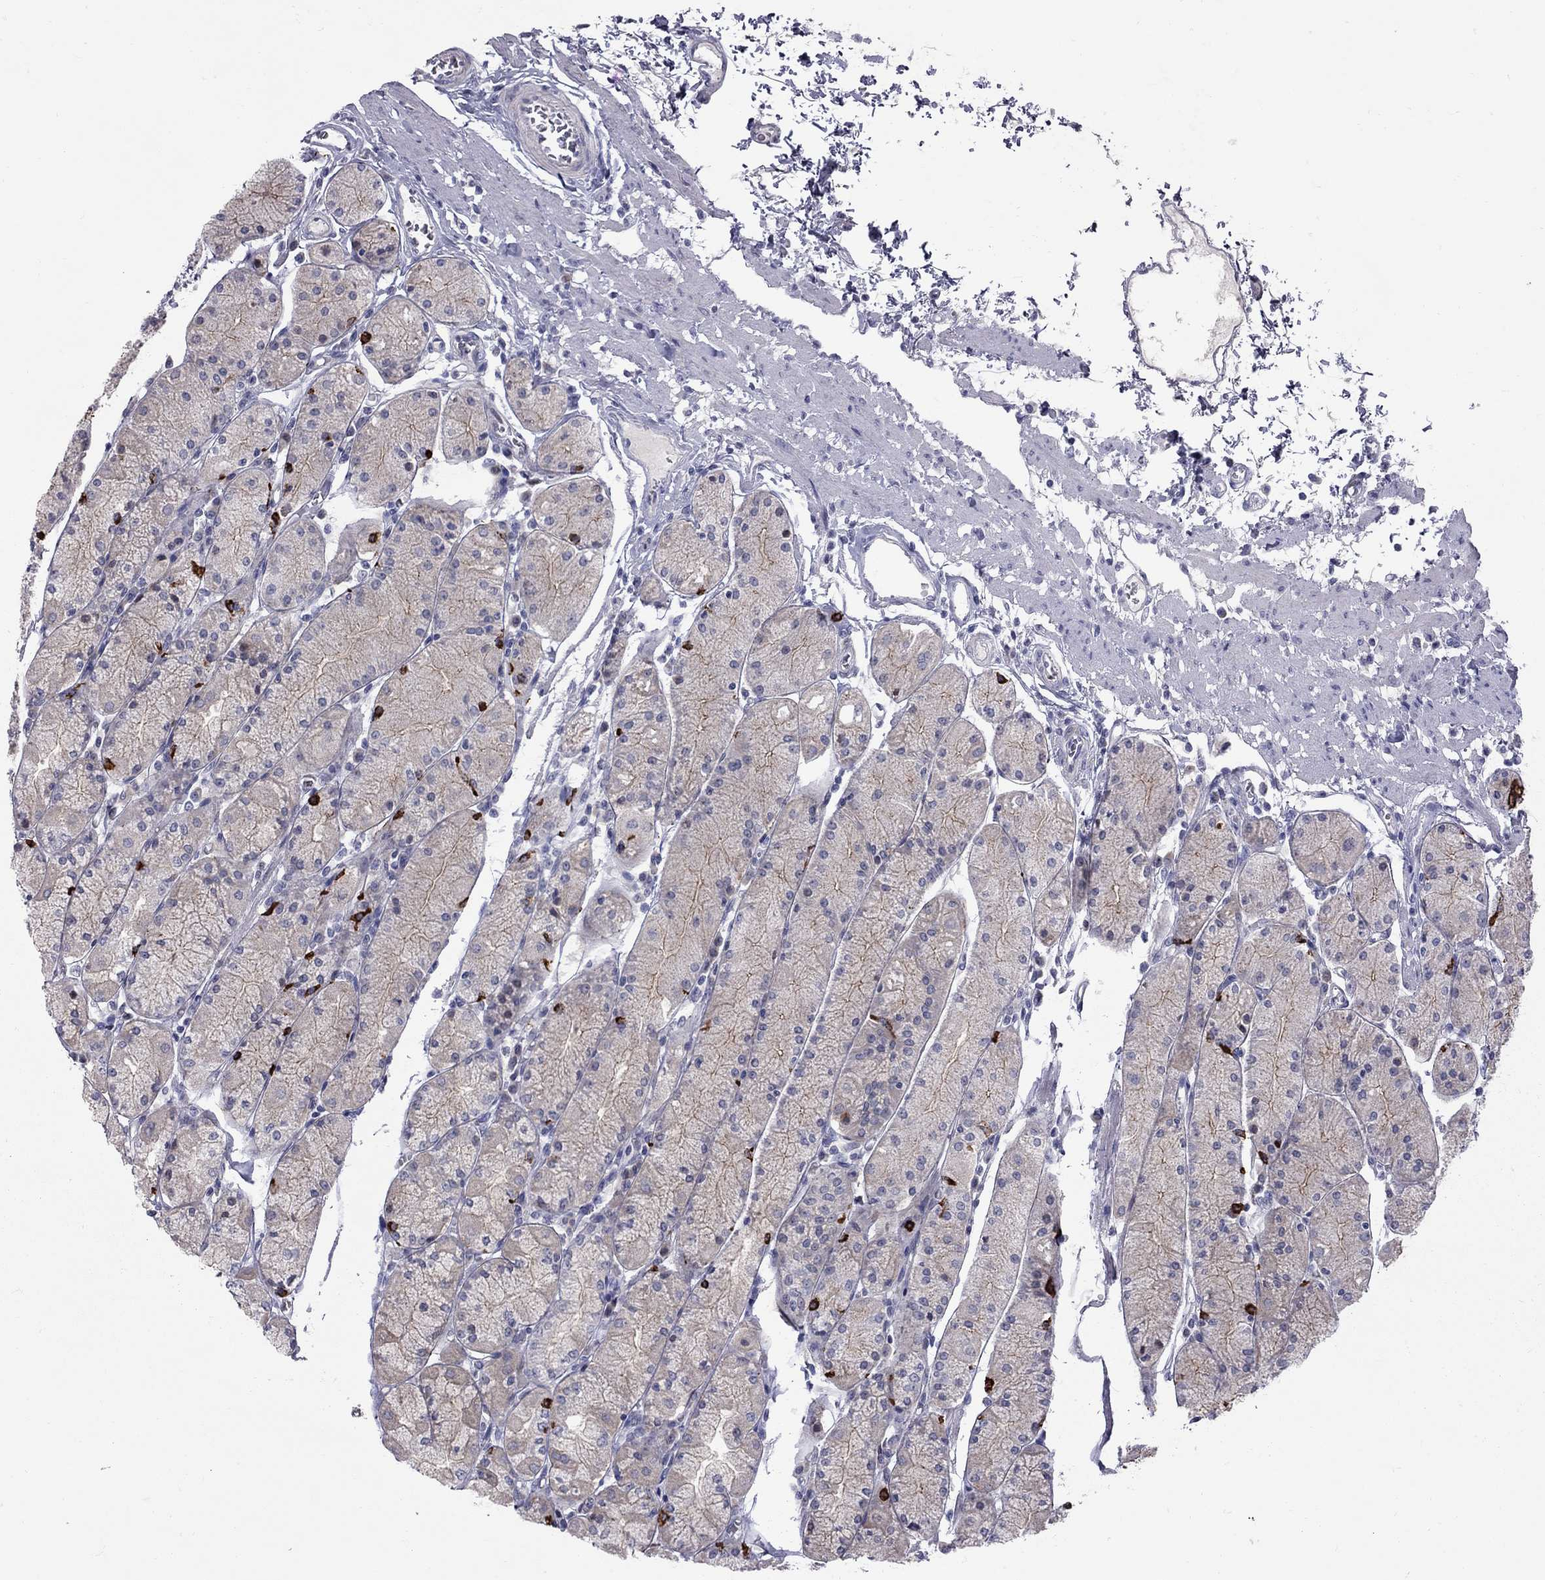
{"staining": {"intensity": "strong", "quantity": "<25%", "location": "cytoplasmic/membranous"}, "tissue": "stomach", "cell_type": "Glandular cells", "image_type": "normal", "snomed": [{"axis": "morphology", "description": "Normal tissue, NOS"}, {"axis": "topography", "description": "Stomach, upper"}], "caption": "A high-resolution micrograph shows immunohistochemistry staining of benign stomach, which demonstrates strong cytoplasmic/membranous expression in approximately <25% of glandular cells. Nuclei are stained in blue.", "gene": "NRARP", "patient": {"sex": "male", "age": 69}}